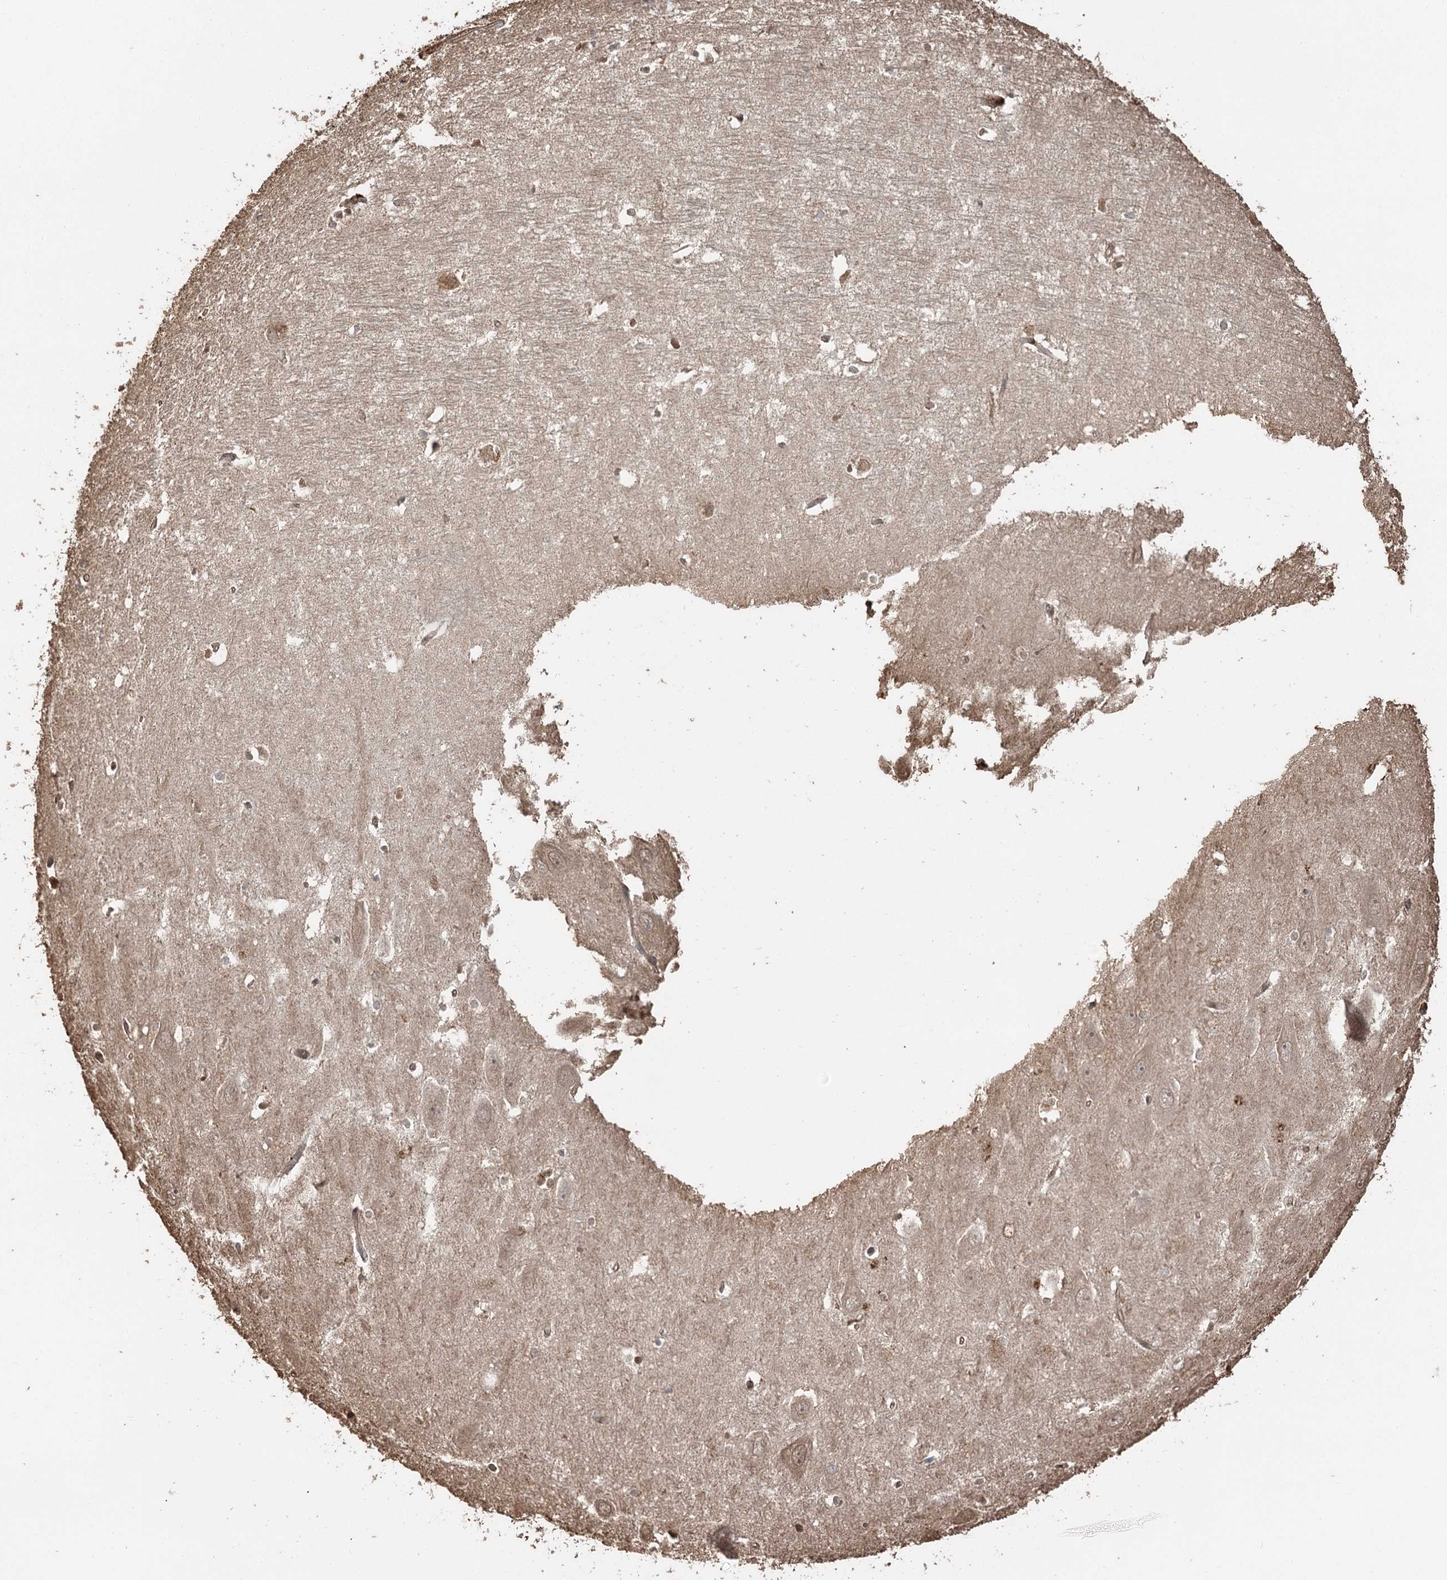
{"staining": {"intensity": "negative", "quantity": "none", "location": "none"}, "tissue": "hippocampus", "cell_type": "Glial cells", "image_type": "normal", "snomed": [{"axis": "morphology", "description": "Normal tissue, NOS"}, {"axis": "topography", "description": "Hippocampus"}], "caption": "Unremarkable hippocampus was stained to show a protein in brown. There is no significant positivity in glial cells.", "gene": "PLCH1", "patient": {"sex": "female", "age": 64}}